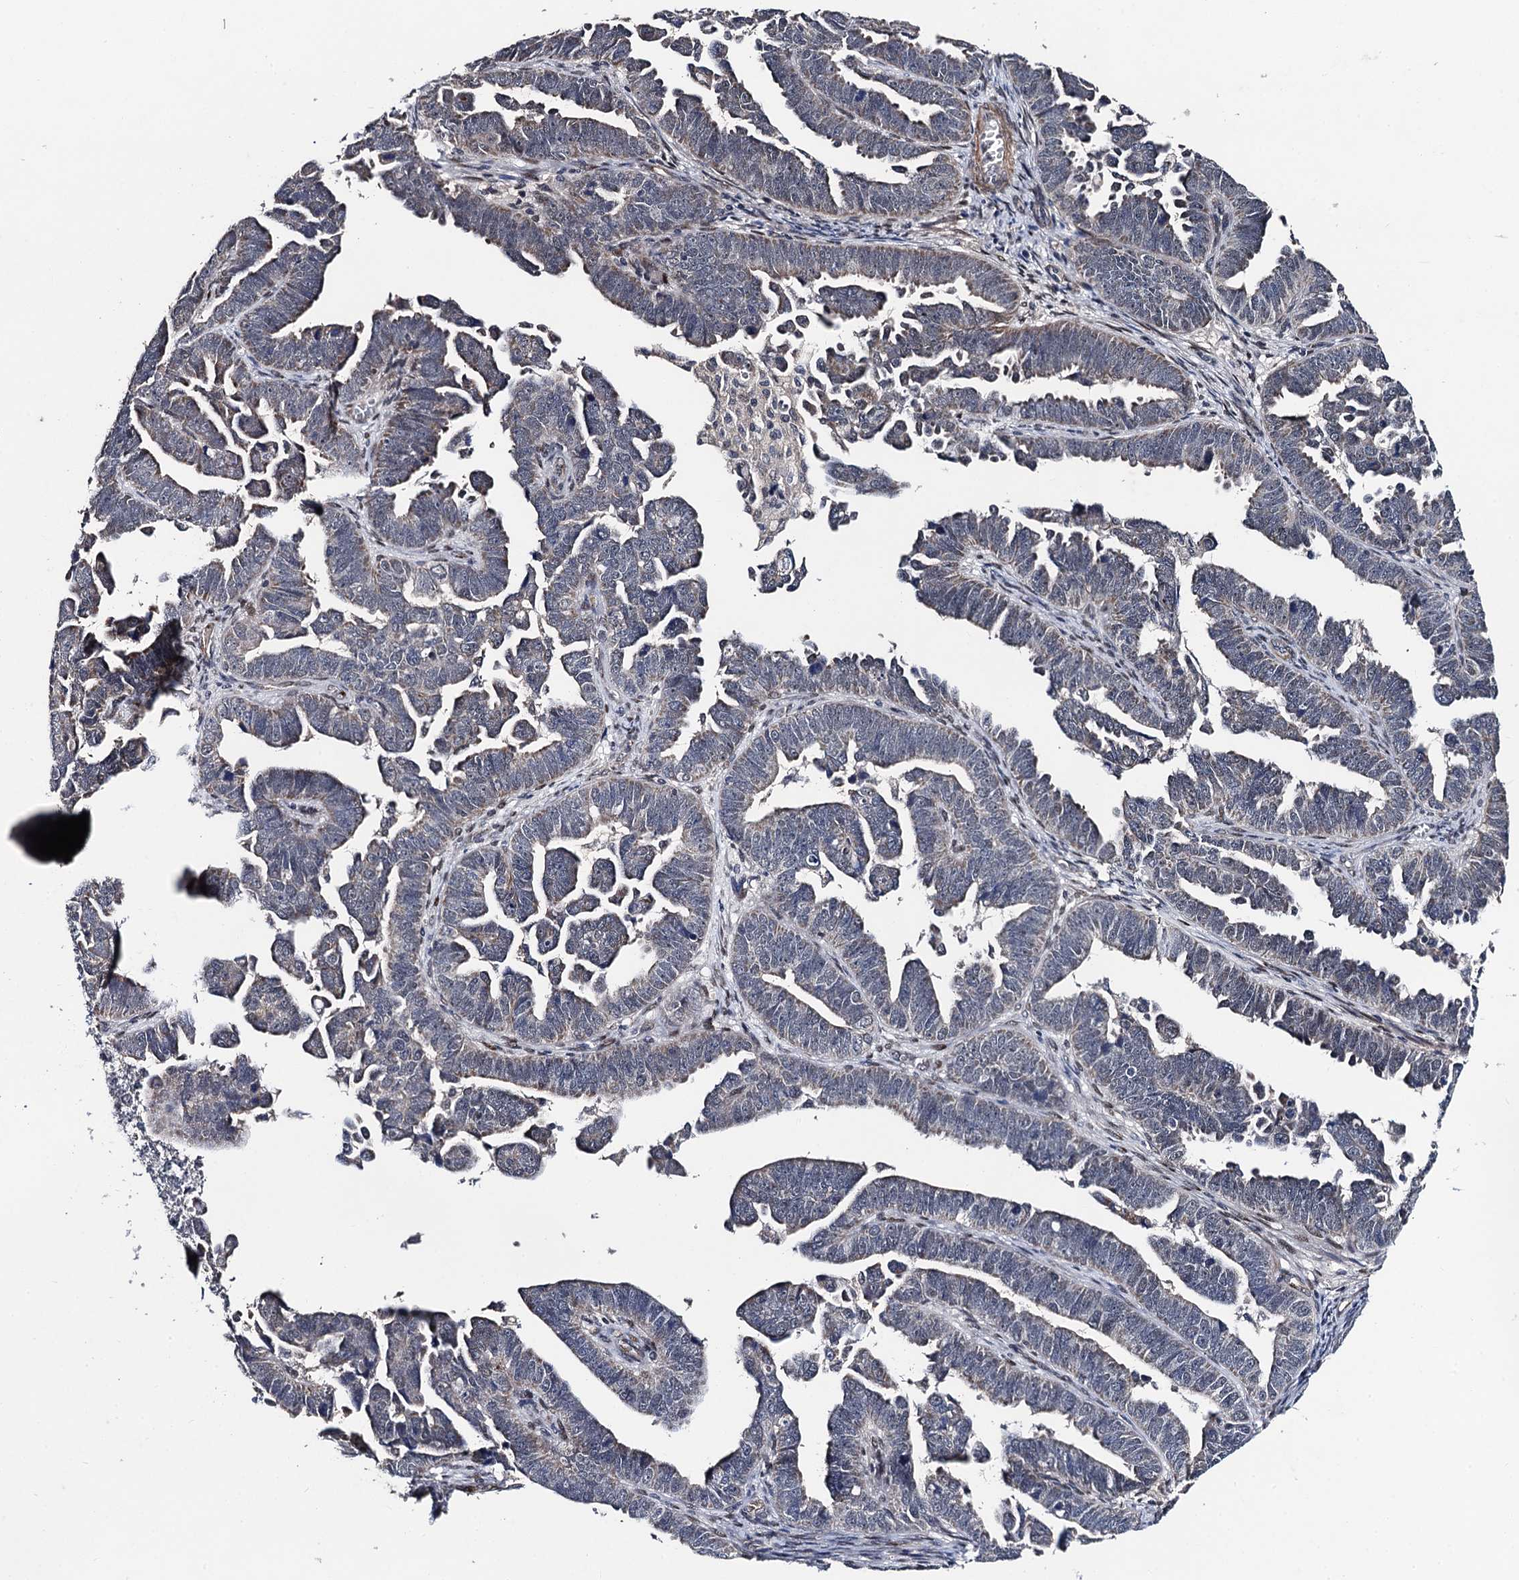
{"staining": {"intensity": "negative", "quantity": "none", "location": "none"}, "tissue": "endometrial cancer", "cell_type": "Tumor cells", "image_type": "cancer", "snomed": [{"axis": "morphology", "description": "Adenocarcinoma, NOS"}, {"axis": "topography", "description": "Endometrium"}], "caption": "High power microscopy histopathology image of an immunohistochemistry (IHC) micrograph of adenocarcinoma (endometrial), revealing no significant staining in tumor cells.", "gene": "PPTC7", "patient": {"sex": "female", "age": 75}}